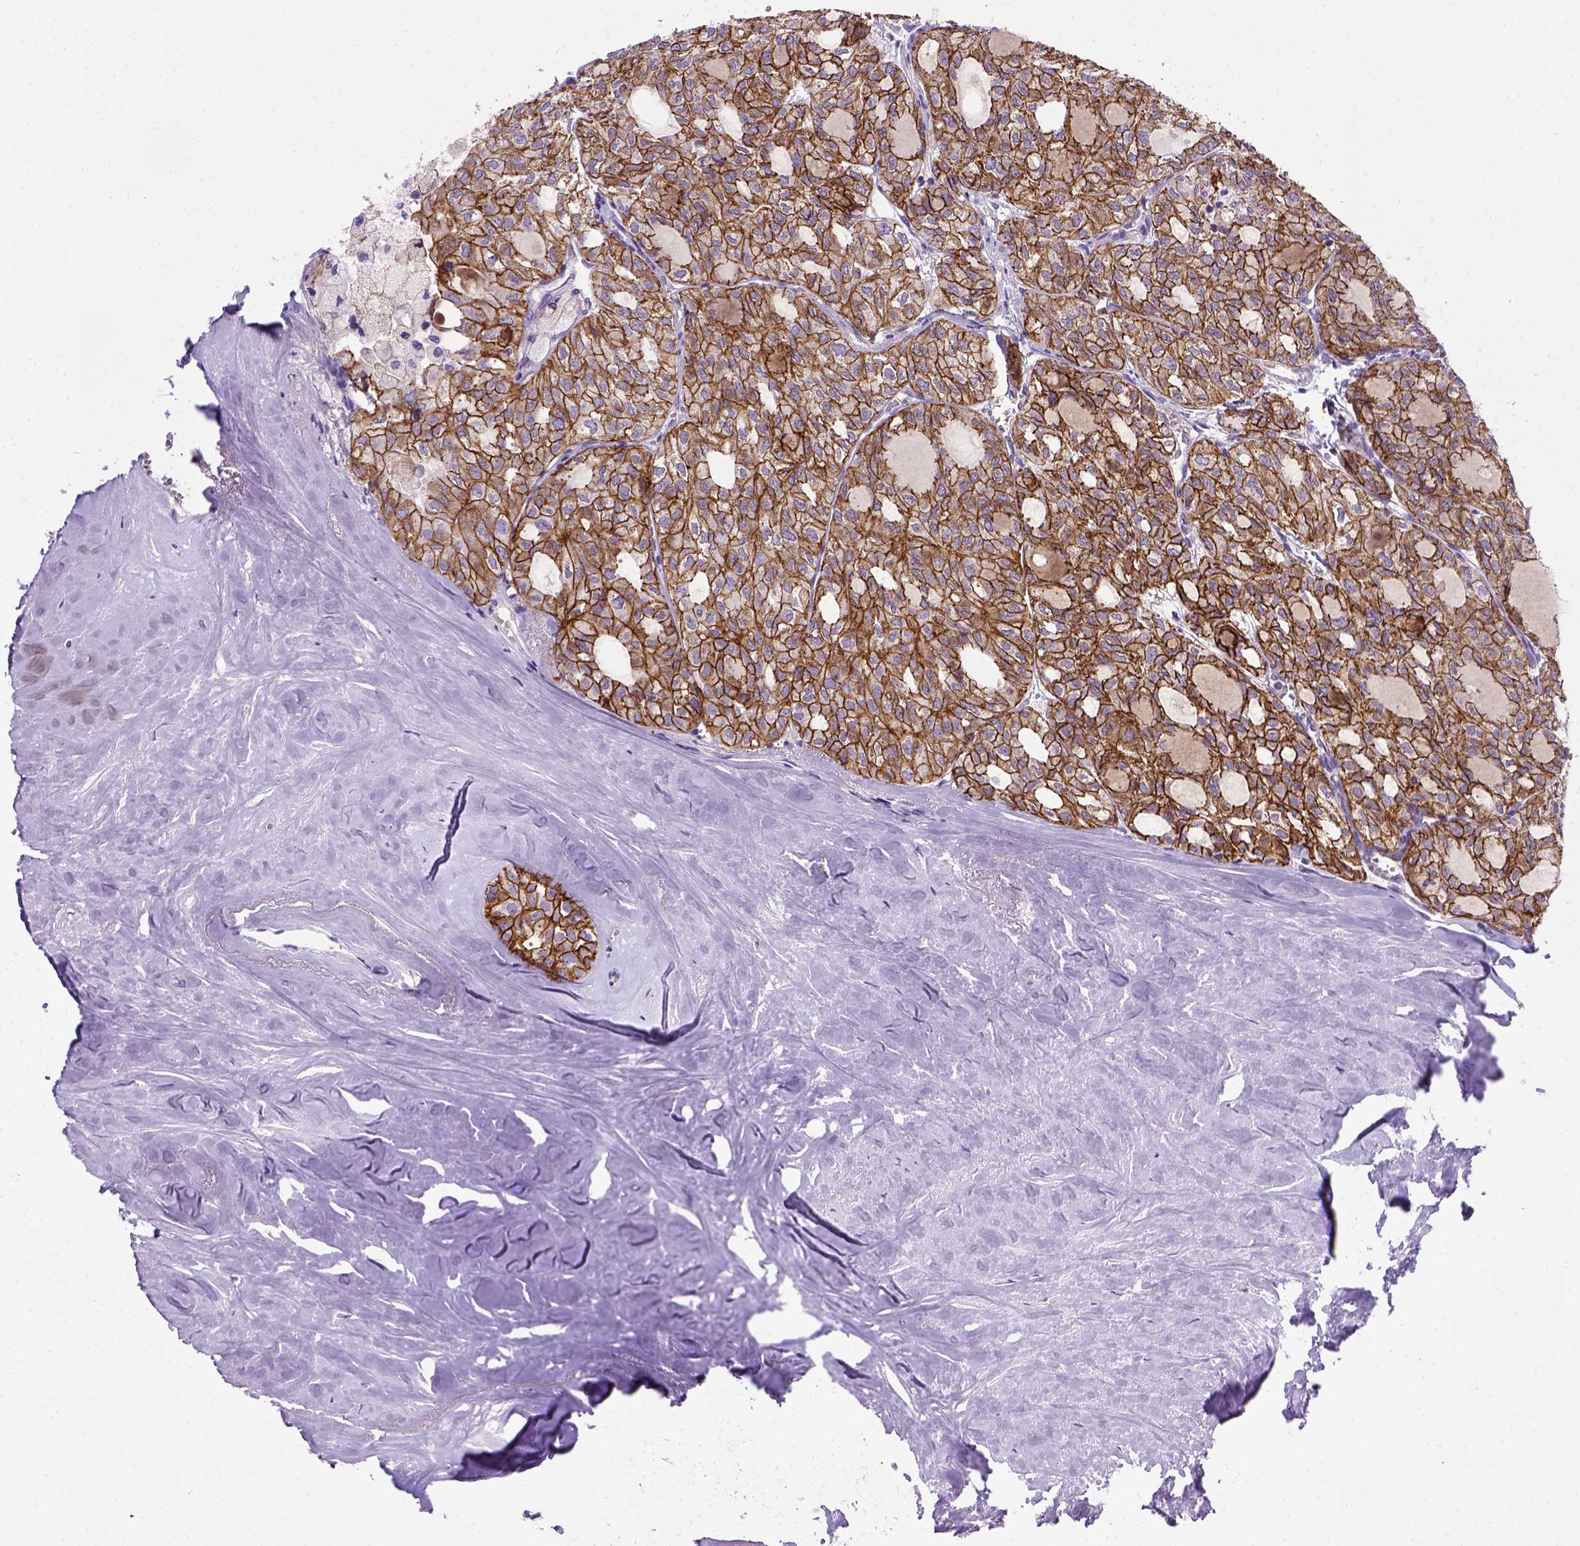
{"staining": {"intensity": "strong", "quantity": ">75%", "location": "cytoplasmic/membranous"}, "tissue": "thyroid cancer", "cell_type": "Tumor cells", "image_type": "cancer", "snomed": [{"axis": "morphology", "description": "Follicular adenoma carcinoma, NOS"}, {"axis": "topography", "description": "Thyroid gland"}], "caption": "A brown stain labels strong cytoplasmic/membranous staining of a protein in human thyroid cancer (follicular adenoma carcinoma) tumor cells.", "gene": "CDH1", "patient": {"sex": "male", "age": 75}}